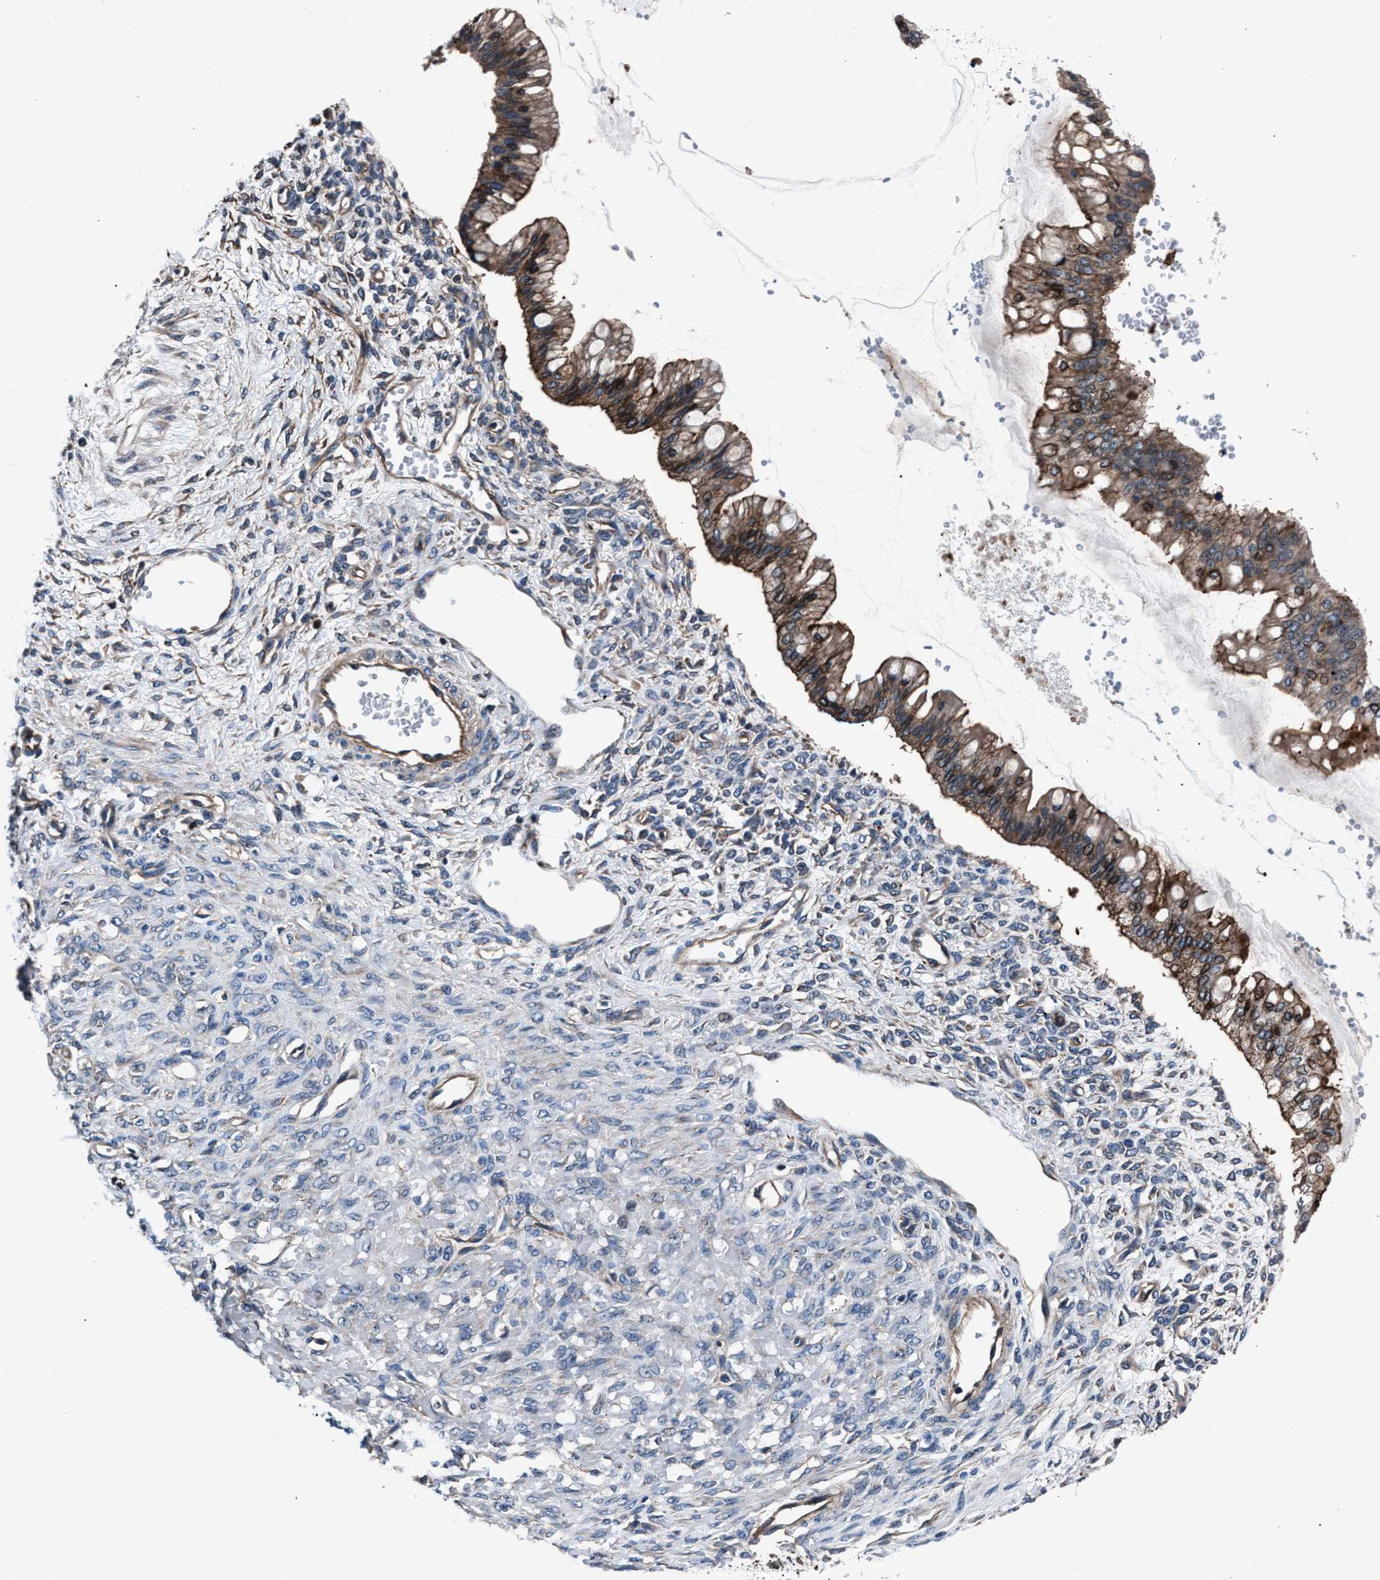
{"staining": {"intensity": "moderate", "quantity": ">75%", "location": "cytoplasmic/membranous"}, "tissue": "ovarian cancer", "cell_type": "Tumor cells", "image_type": "cancer", "snomed": [{"axis": "morphology", "description": "Cystadenocarcinoma, mucinous, NOS"}, {"axis": "topography", "description": "Ovary"}], "caption": "An immunohistochemistry histopathology image of tumor tissue is shown. Protein staining in brown highlights moderate cytoplasmic/membranous positivity in mucinous cystadenocarcinoma (ovarian) within tumor cells.", "gene": "MFSD11", "patient": {"sex": "female", "age": 73}}